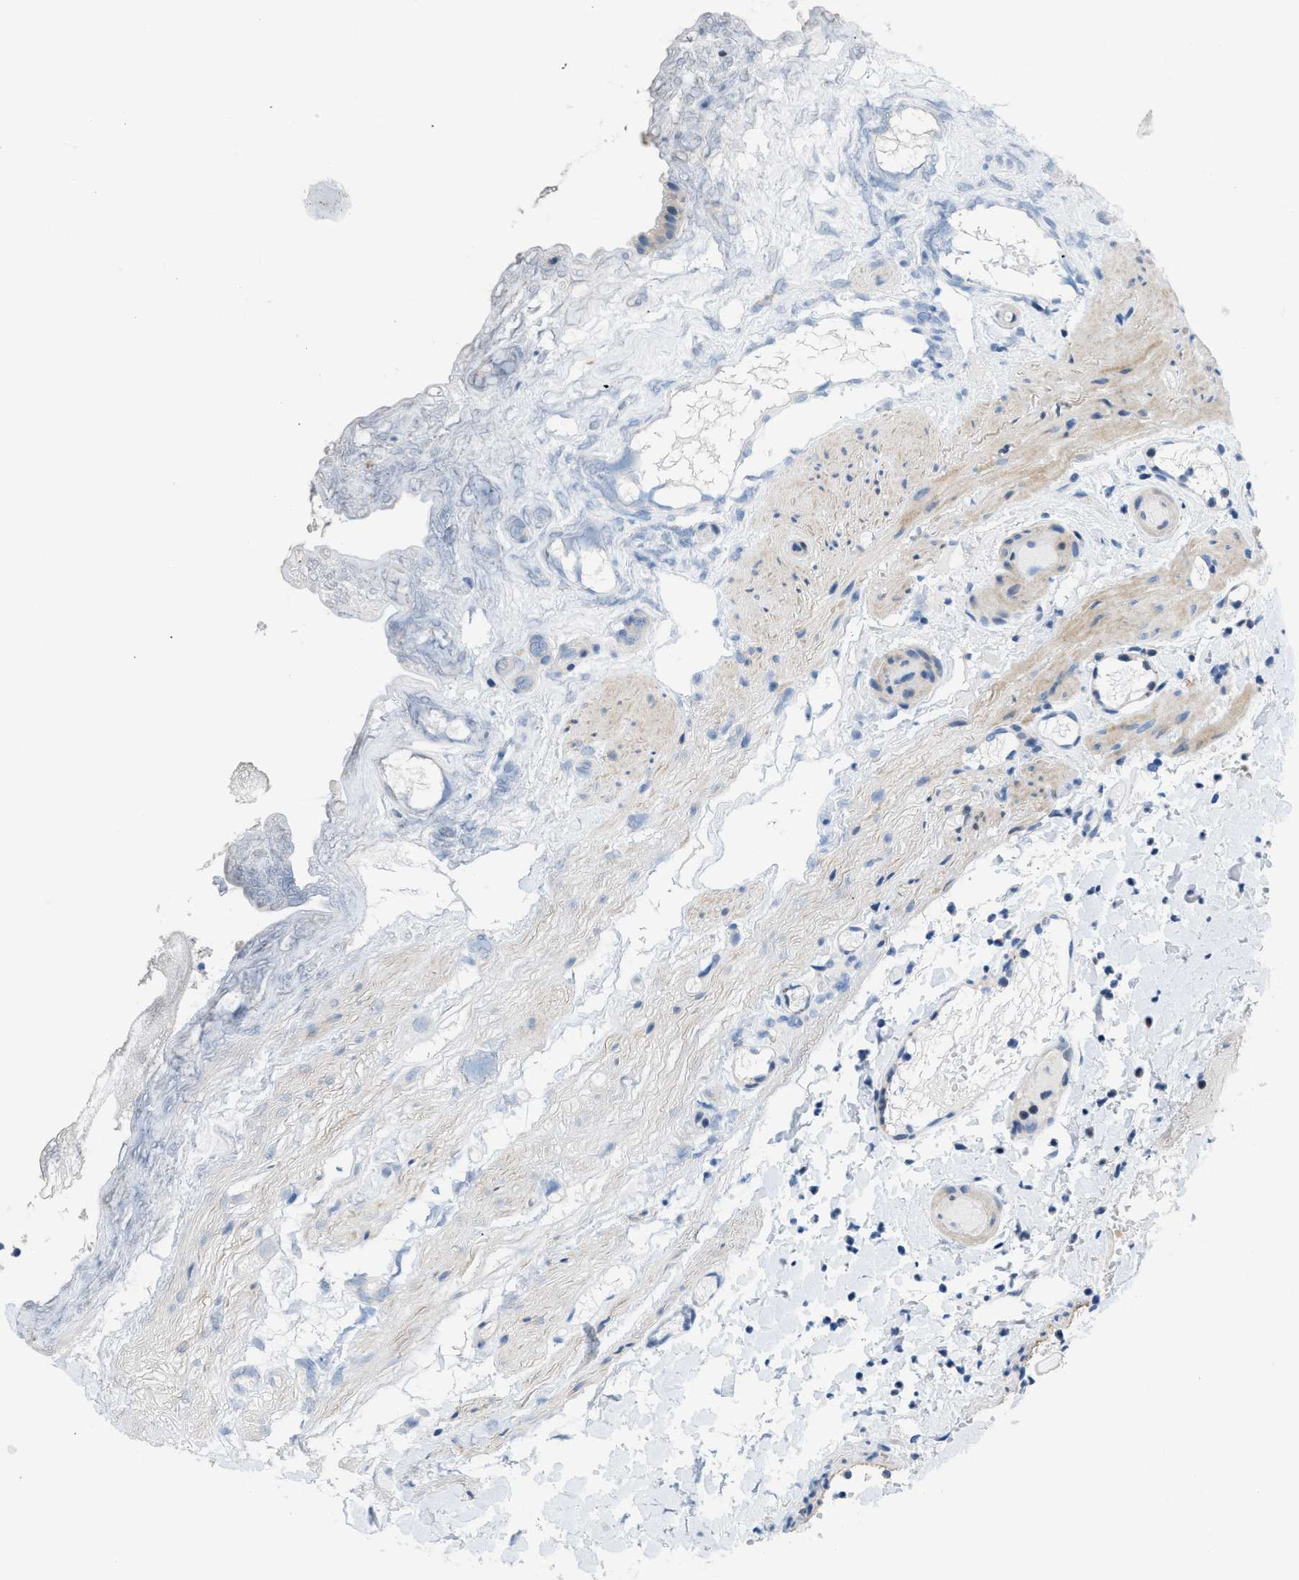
{"staining": {"intensity": "moderate", "quantity": "<25%", "location": "cytoplasmic/membranous"}, "tissue": "gallbladder", "cell_type": "Glandular cells", "image_type": "normal", "snomed": [{"axis": "morphology", "description": "Normal tissue, NOS"}, {"axis": "topography", "description": "Gallbladder"}], "caption": "Immunohistochemistry (IHC) staining of benign gallbladder, which exhibits low levels of moderate cytoplasmic/membranous expression in approximately <25% of glandular cells indicating moderate cytoplasmic/membranous protein staining. The staining was performed using DAB (3,3'-diaminobenzidine) (brown) for protein detection and nuclei were counterstained in hematoxylin (blue).", "gene": "FDCSP", "patient": {"sex": "female", "age": 26}}